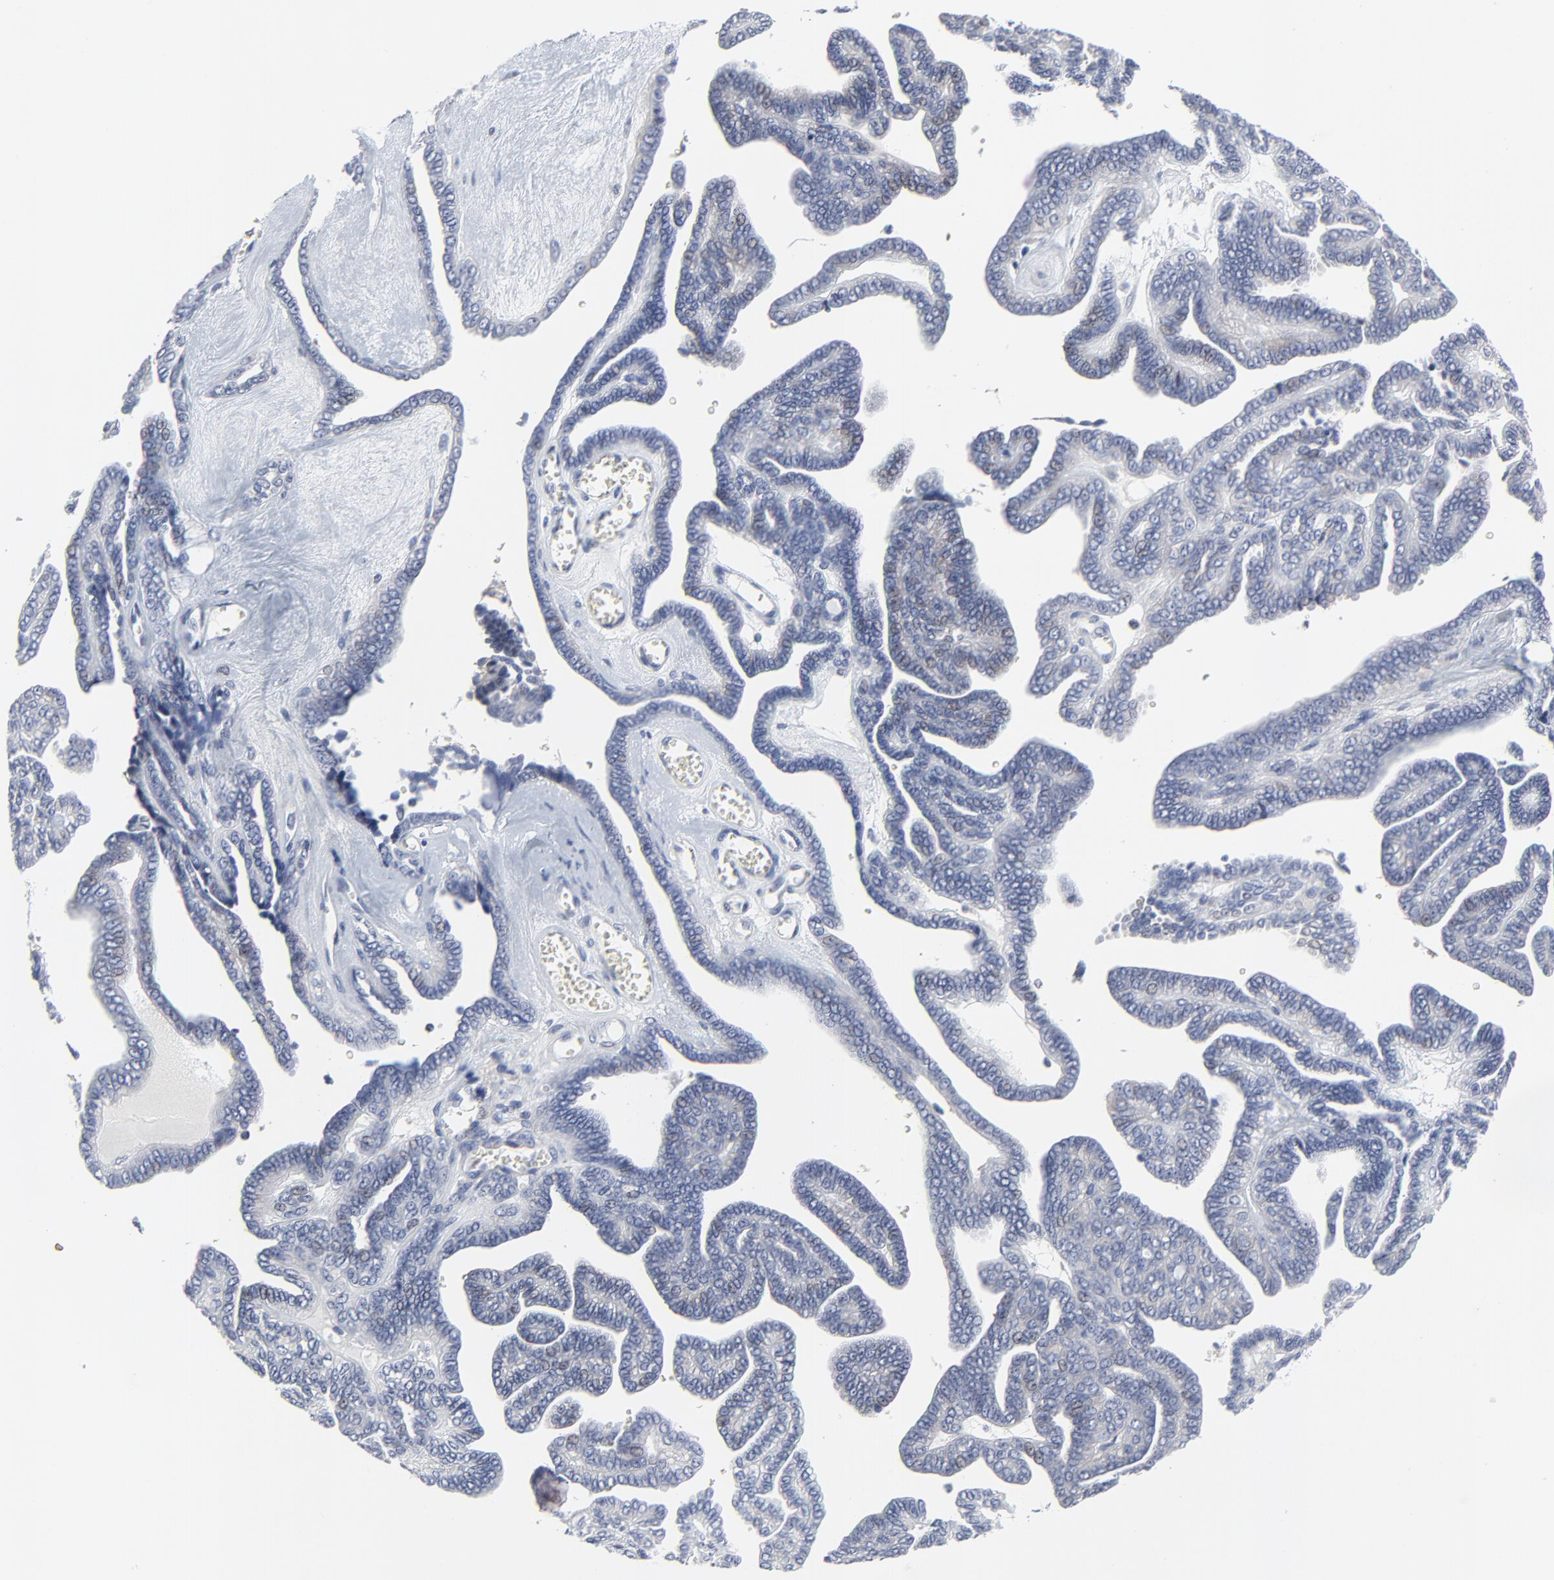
{"staining": {"intensity": "negative", "quantity": "none", "location": "none"}, "tissue": "ovarian cancer", "cell_type": "Tumor cells", "image_type": "cancer", "snomed": [{"axis": "morphology", "description": "Cystadenocarcinoma, serous, NOS"}, {"axis": "topography", "description": "Ovary"}], "caption": "Tumor cells show no significant expression in serous cystadenocarcinoma (ovarian).", "gene": "NLGN3", "patient": {"sex": "female", "age": 71}}